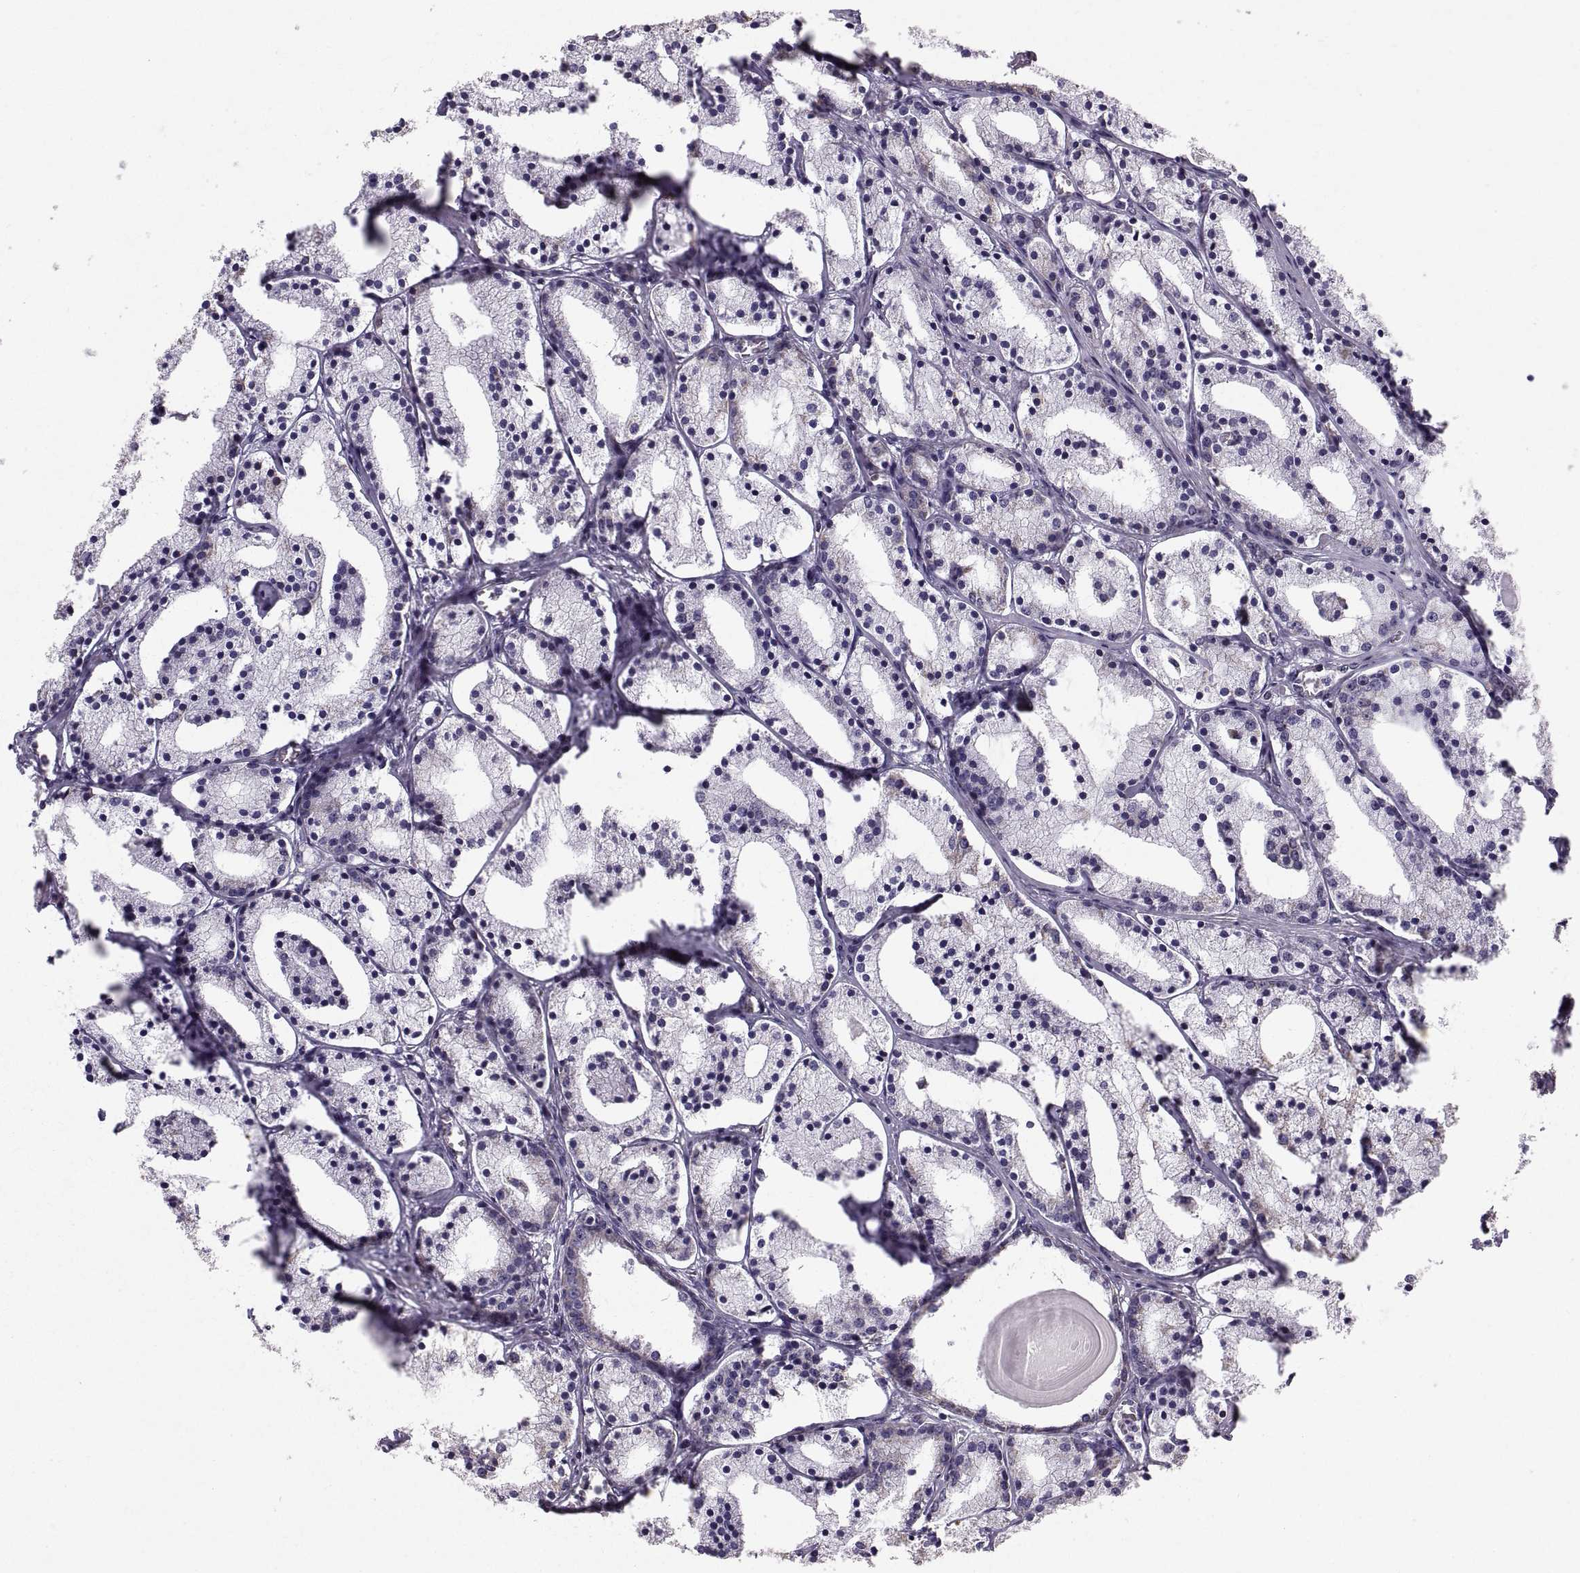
{"staining": {"intensity": "negative", "quantity": "none", "location": "none"}, "tissue": "prostate cancer", "cell_type": "Tumor cells", "image_type": "cancer", "snomed": [{"axis": "morphology", "description": "Adenocarcinoma, NOS"}, {"axis": "topography", "description": "Prostate"}], "caption": "Tumor cells are negative for protein expression in human prostate cancer.", "gene": "STMND1", "patient": {"sex": "male", "age": 69}}